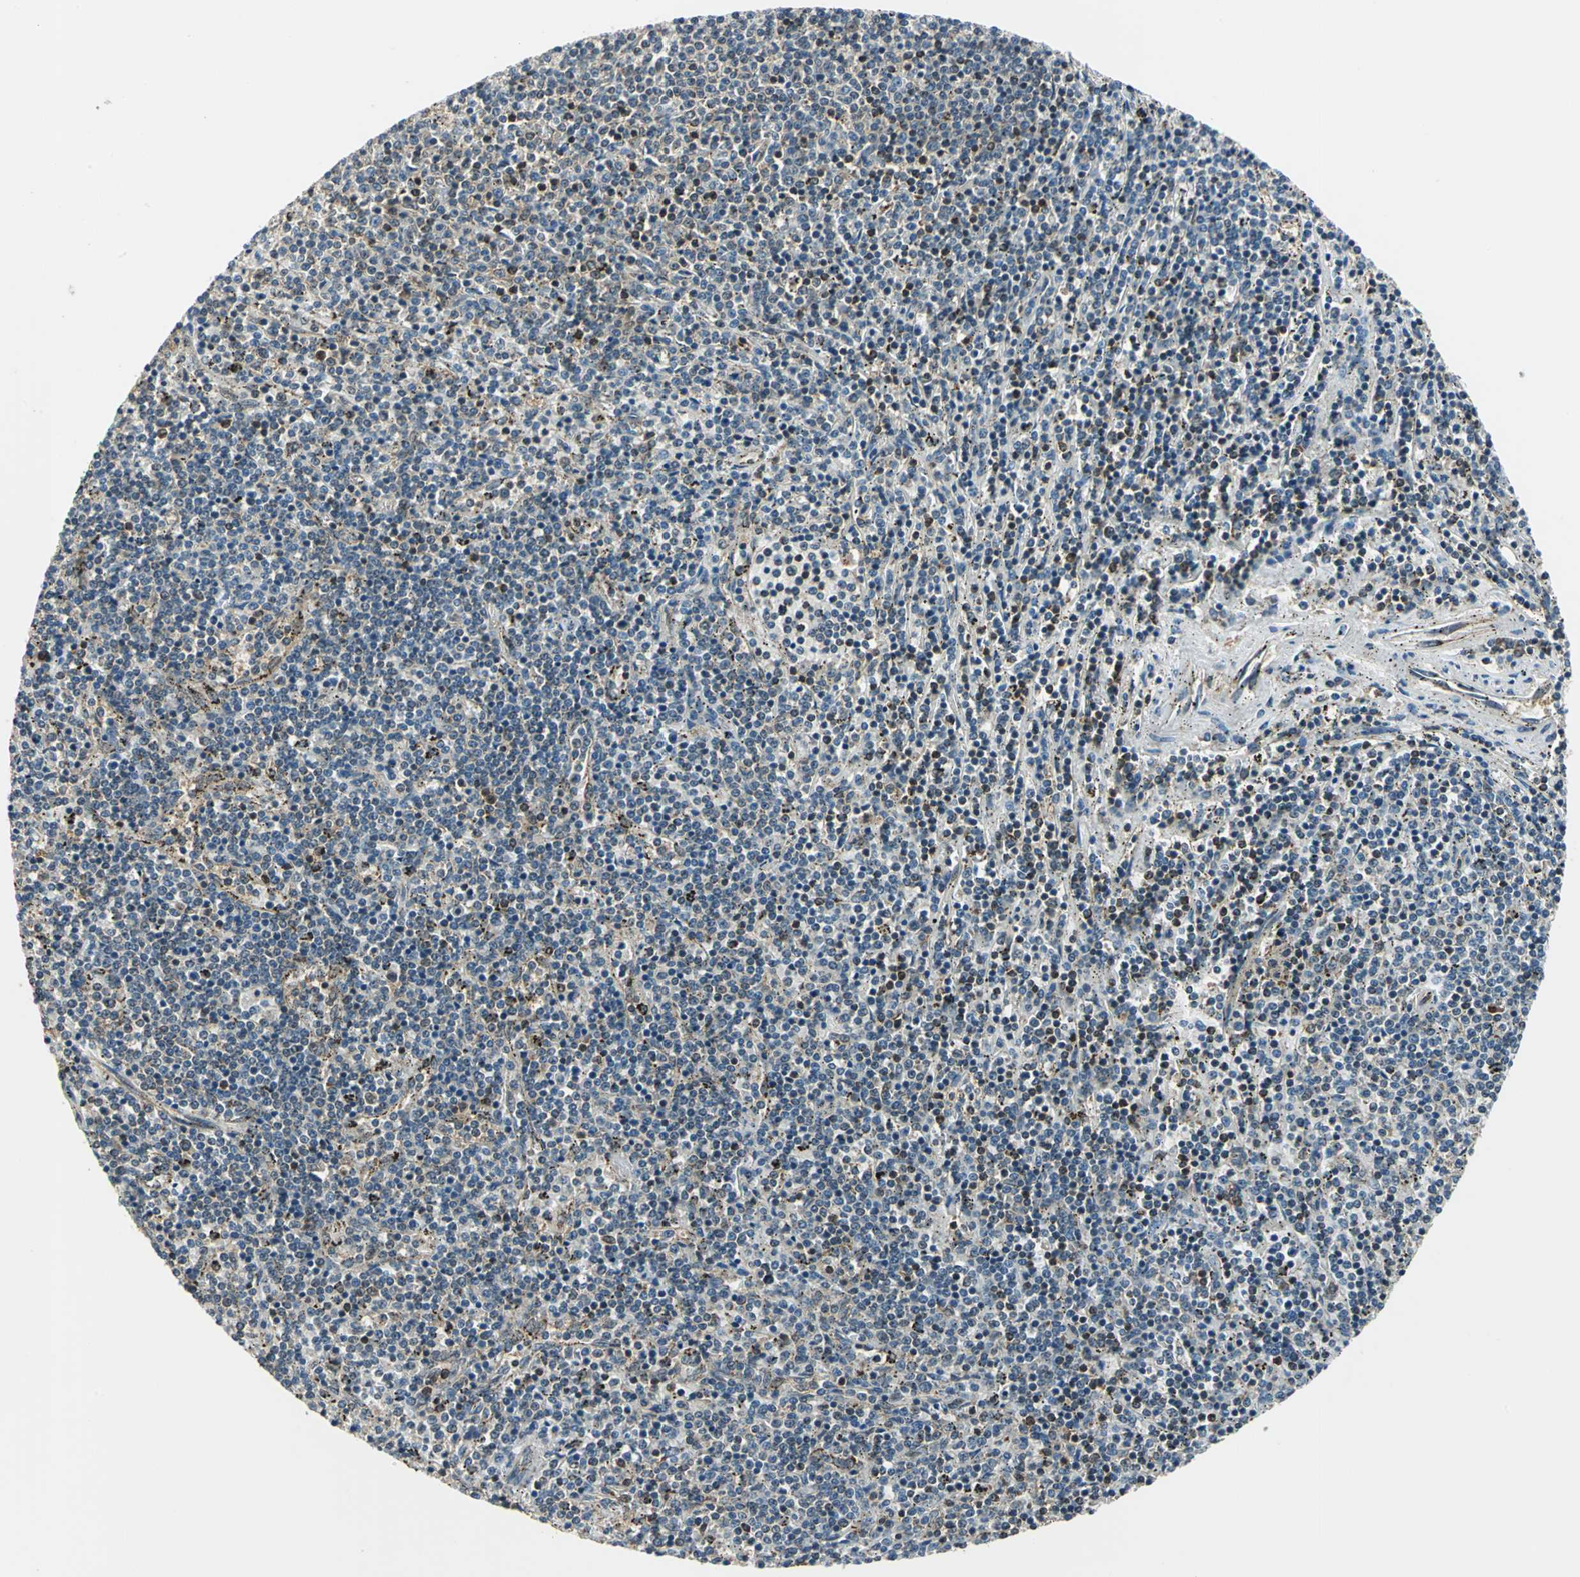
{"staining": {"intensity": "moderate", "quantity": "<25%", "location": "cytoplasmic/membranous,nuclear"}, "tissue": "lymphoma", "cell_type": "Tumor cells", "image_type": "cancer", "snomed": [{"axis": "morphology", "description": "Malignant lymphoma, non-Hodgkin's type, Low grade"}, {"axis": "topography", "description": "Spleen"}], "caption": "Tumor cells show low levels of moderate cytoplasmic/membranous and nuclear expression in about <25% of cells in human lymphoma.", "gene": "NUDT2", "patient": {"sex": "female", "age": 50}}